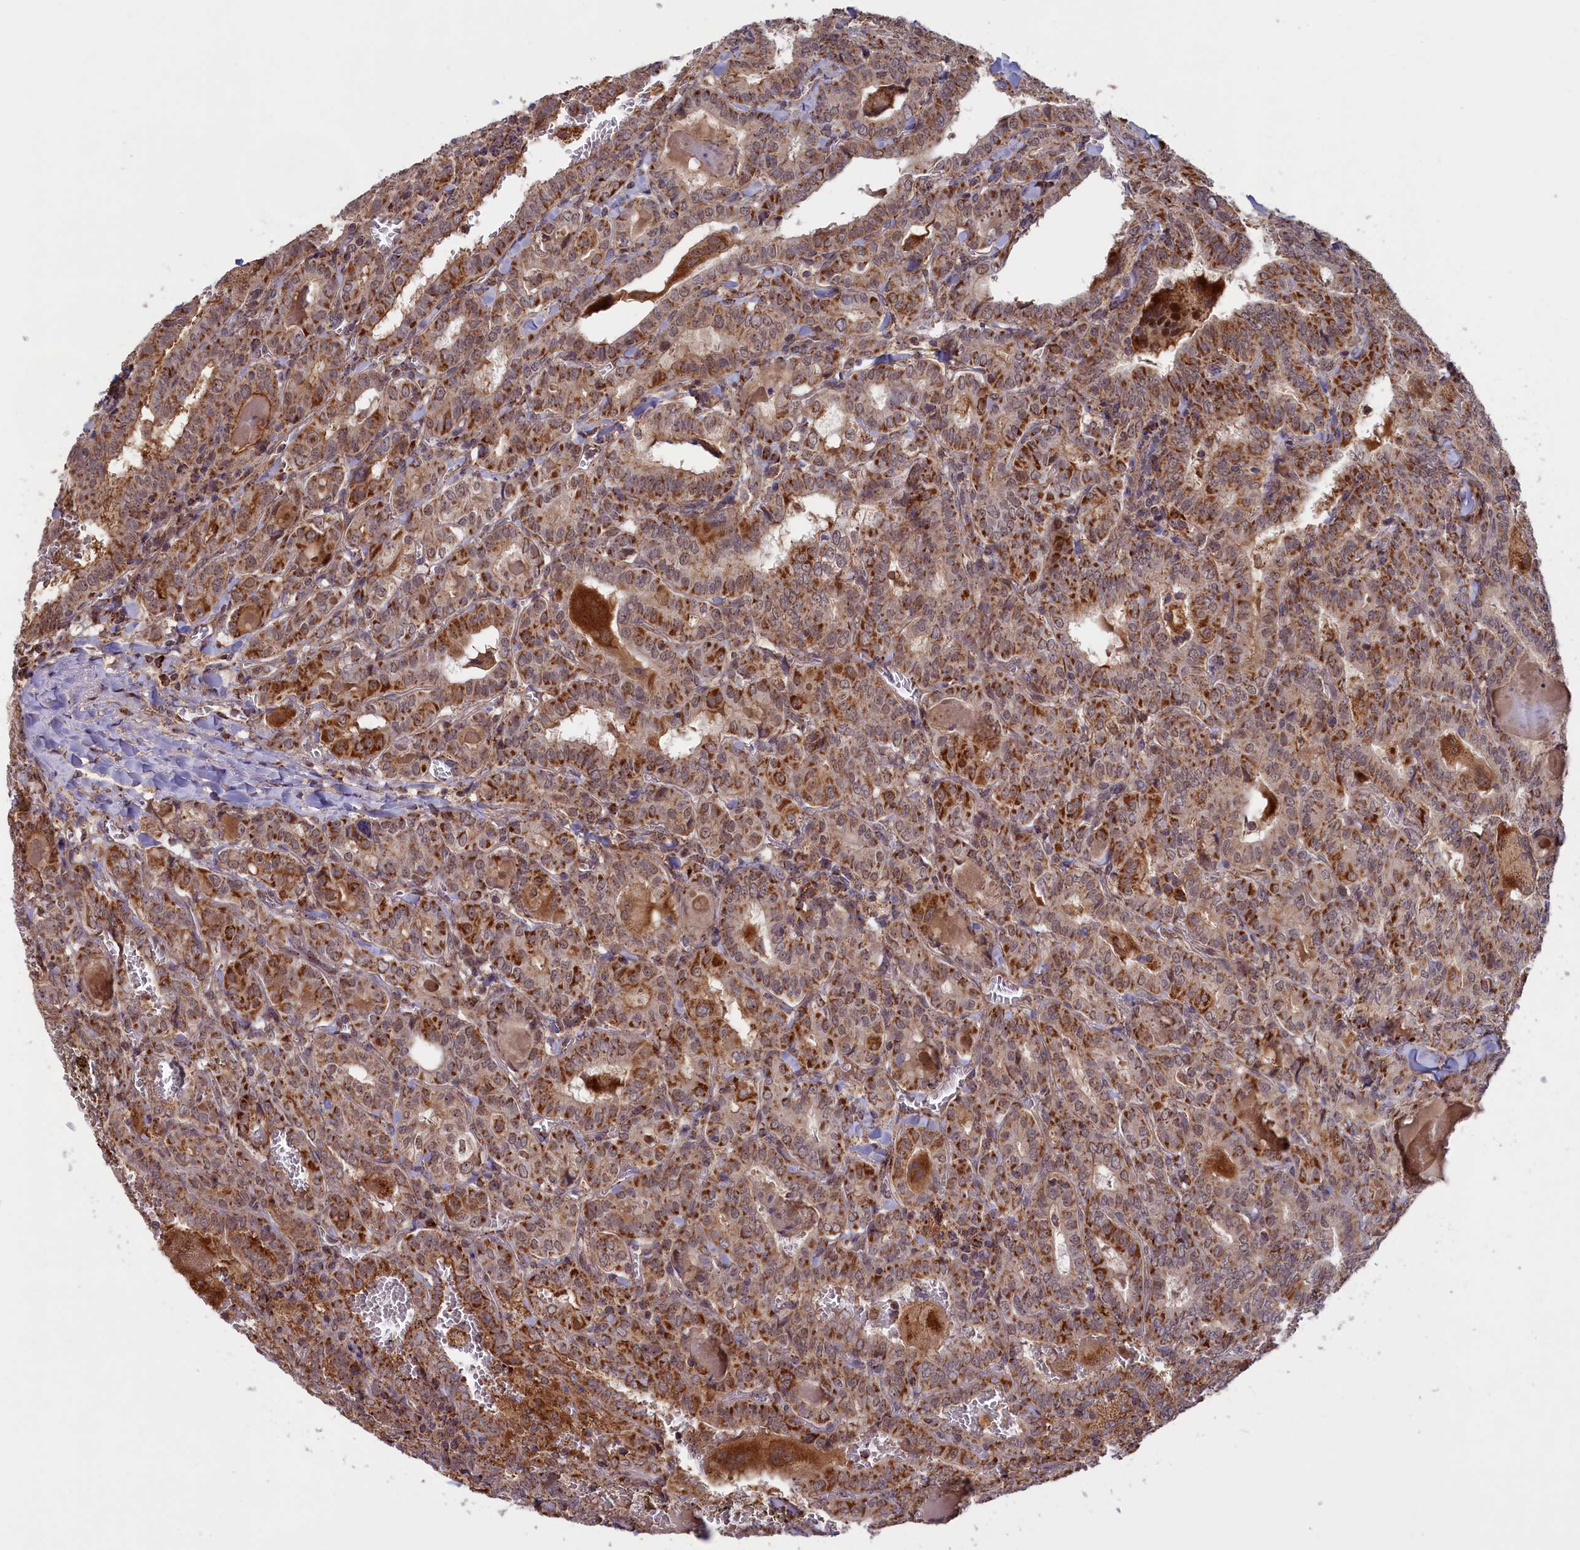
{"staining": {"intensity": "strong", "quantity": ">75%", "location": "cytoplasmic/membranous"}, "tissue": "thyroid cancer", "cell_type": "Tumor cells", "image_type": "cancer", "snomed": [{"axis": "morphology", "description": "Papillary adenocarcinoma, NOS"}, {"axis": "topography", "description": "Thyroid gland"}], "caption": "Human thyroid papillary adenocarcinoma stained for a protein (brown) exhibits strong cytoplasmic/membranous positive staining in approximately >75% of tumor cells.", "gene": "DUS3L", "patient": {"sex": "female", "age": 72}}